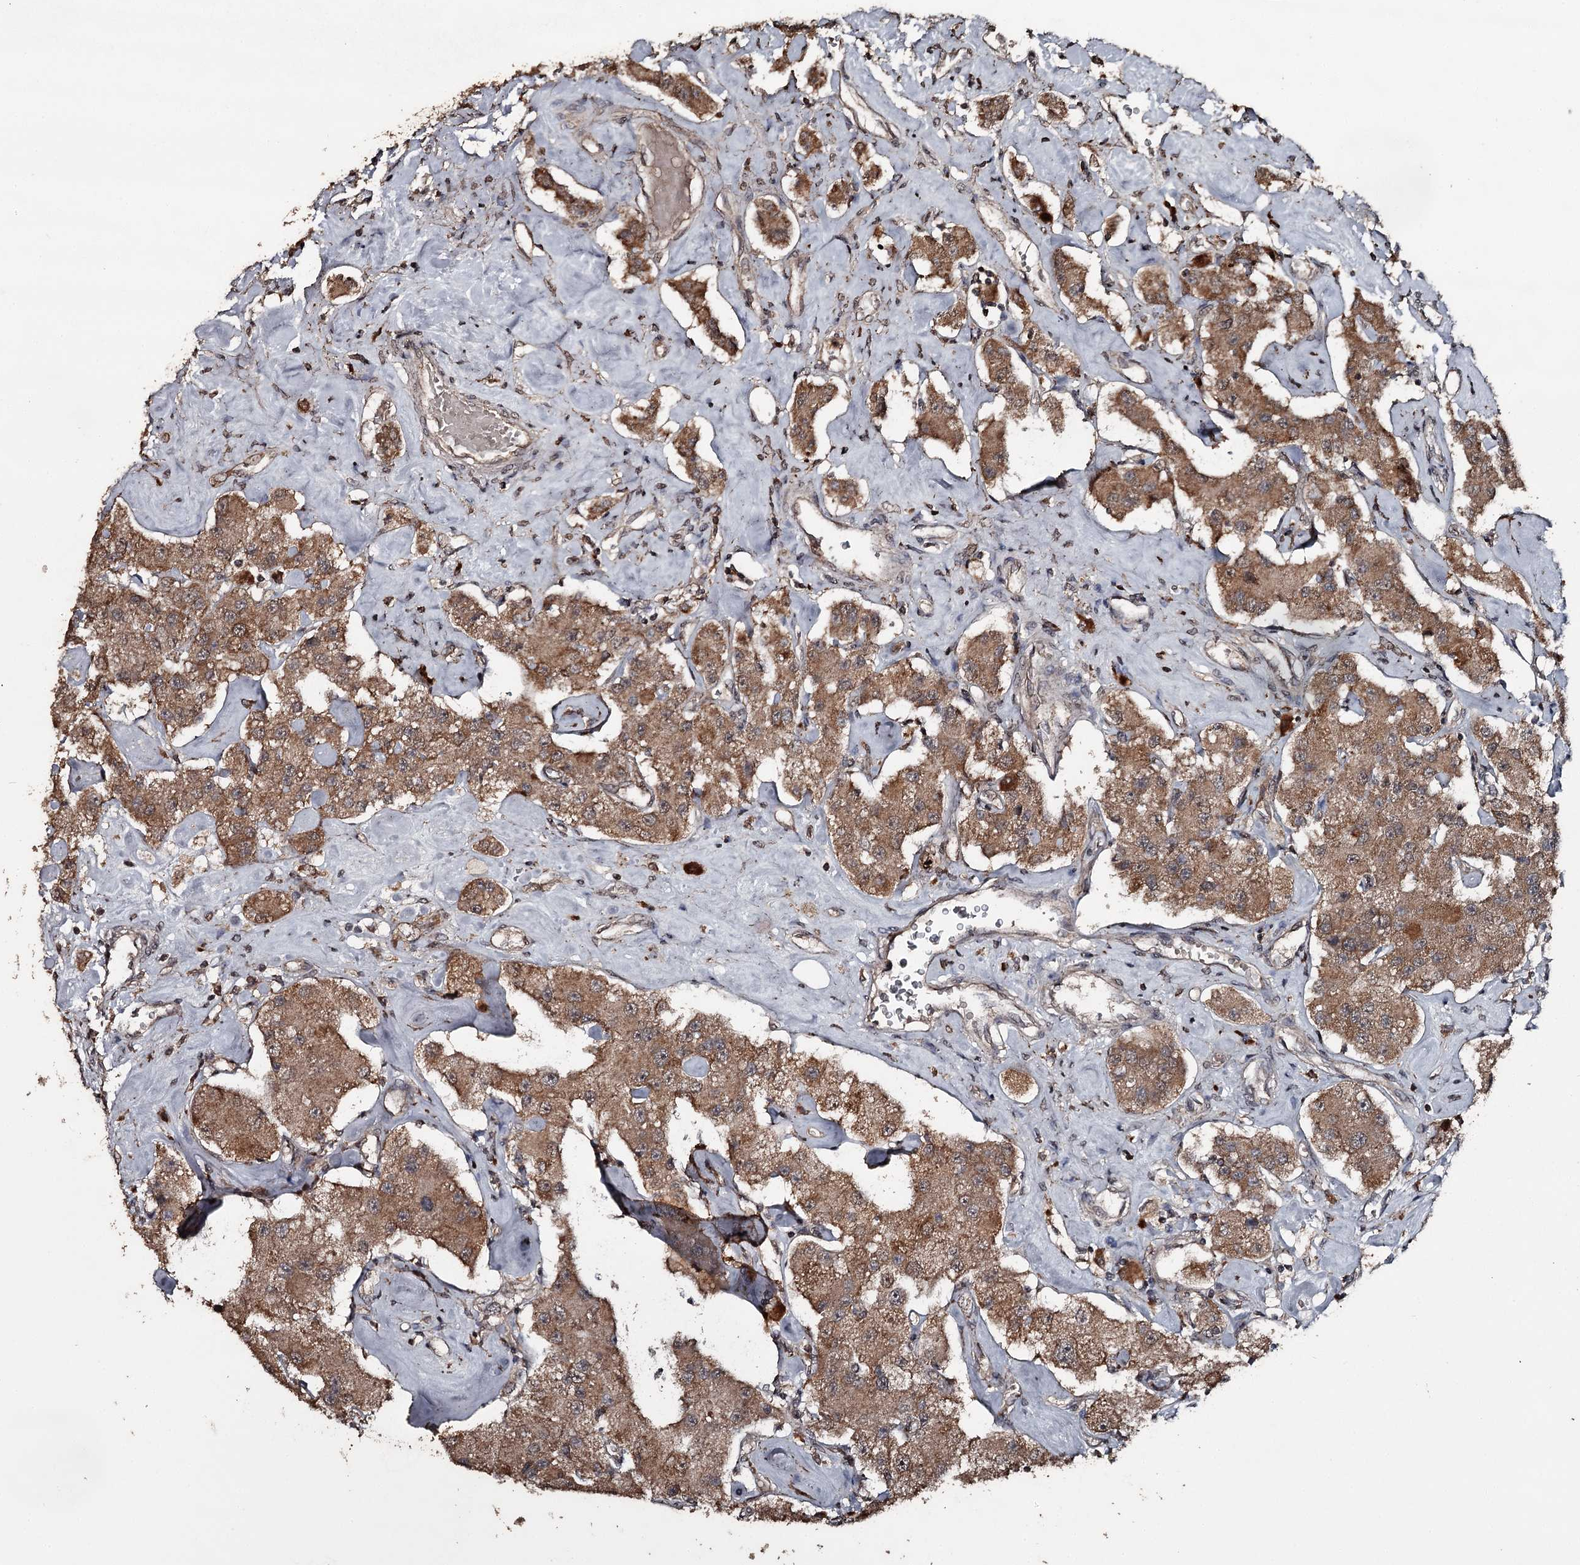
{"staining": {"intensity": "moderate", "quantity": ">75%", "location": "cytoplasmic/membranous"}, "tissue": "carcinoid", "cell_type": "Tumor cells", "image_type": "cancer", "snomed": [{"axis": "morphology", "description": "Carcinoid, malignant, NOS"}, {"axis": "topography", "description": "Pancreas"}], "caption": "Immunohistochemistry (DAB (3,3'-diaminobenzidine)) staining of carcinoid shows moderate cytoplasmic/membranous protein expression in about >75% of tumor cells.", "gene": "WIPI1", "patient": {"sex": "male", "age": 41}}